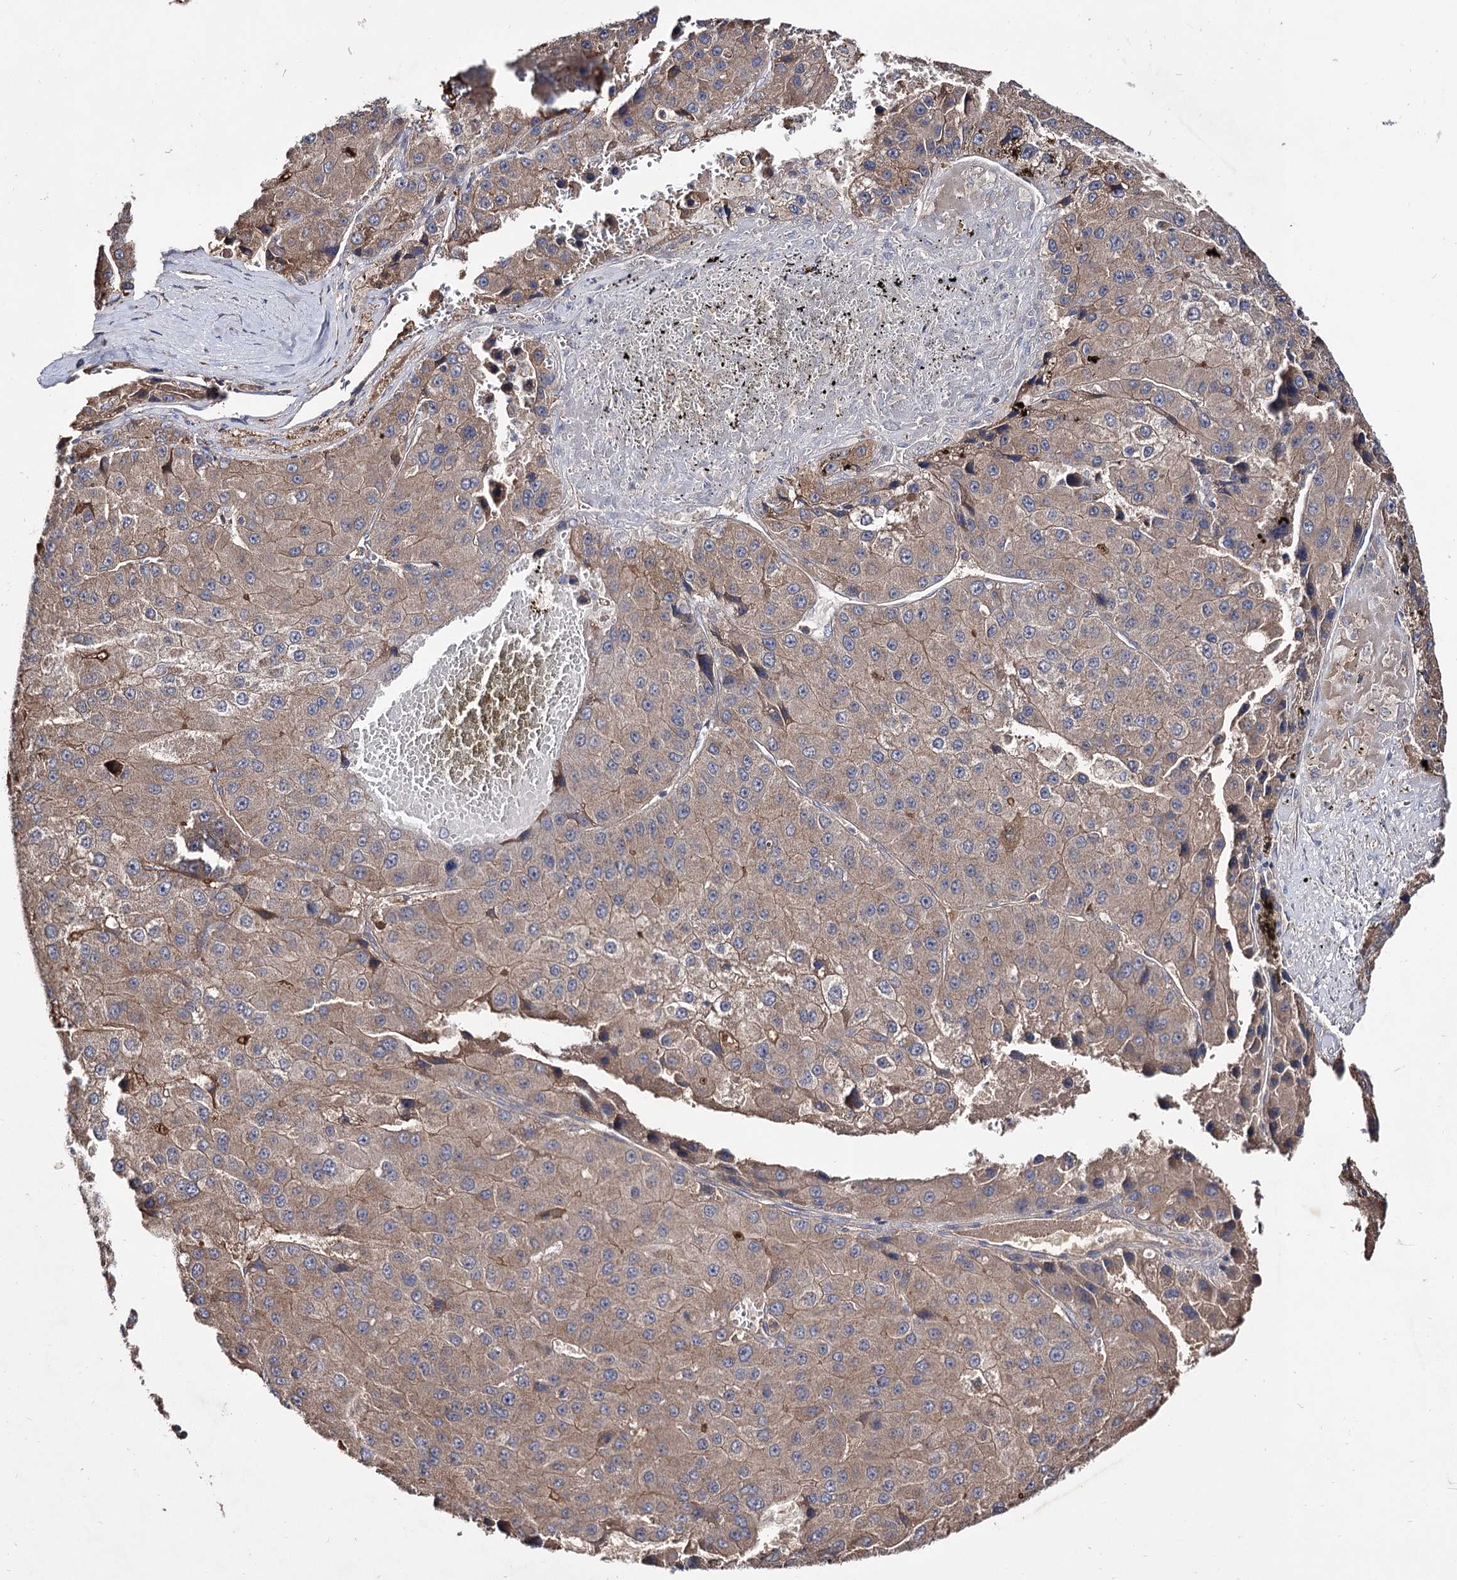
{"staining": {"intensity": "weak", "quantity": ">75%", "location": "cytoplasmic/membranous"}, "tissue": "liver cancer", "cell_type": "Tumor cells", "image_type": "cancer", "snomed": [{"axis": "morphology", "description": "Carcinoma, Hepatocellular, NOS"}, {"axis": "topography", "description": "Liver"}], "caption": "Liver cancer stained with a brown dye reveals weak cytoplasmic/membranous positive positivity in approximately >75% of tumor cells.", "gene": "ARFIP2", "patient": {"sex": "female", "age": 73}}